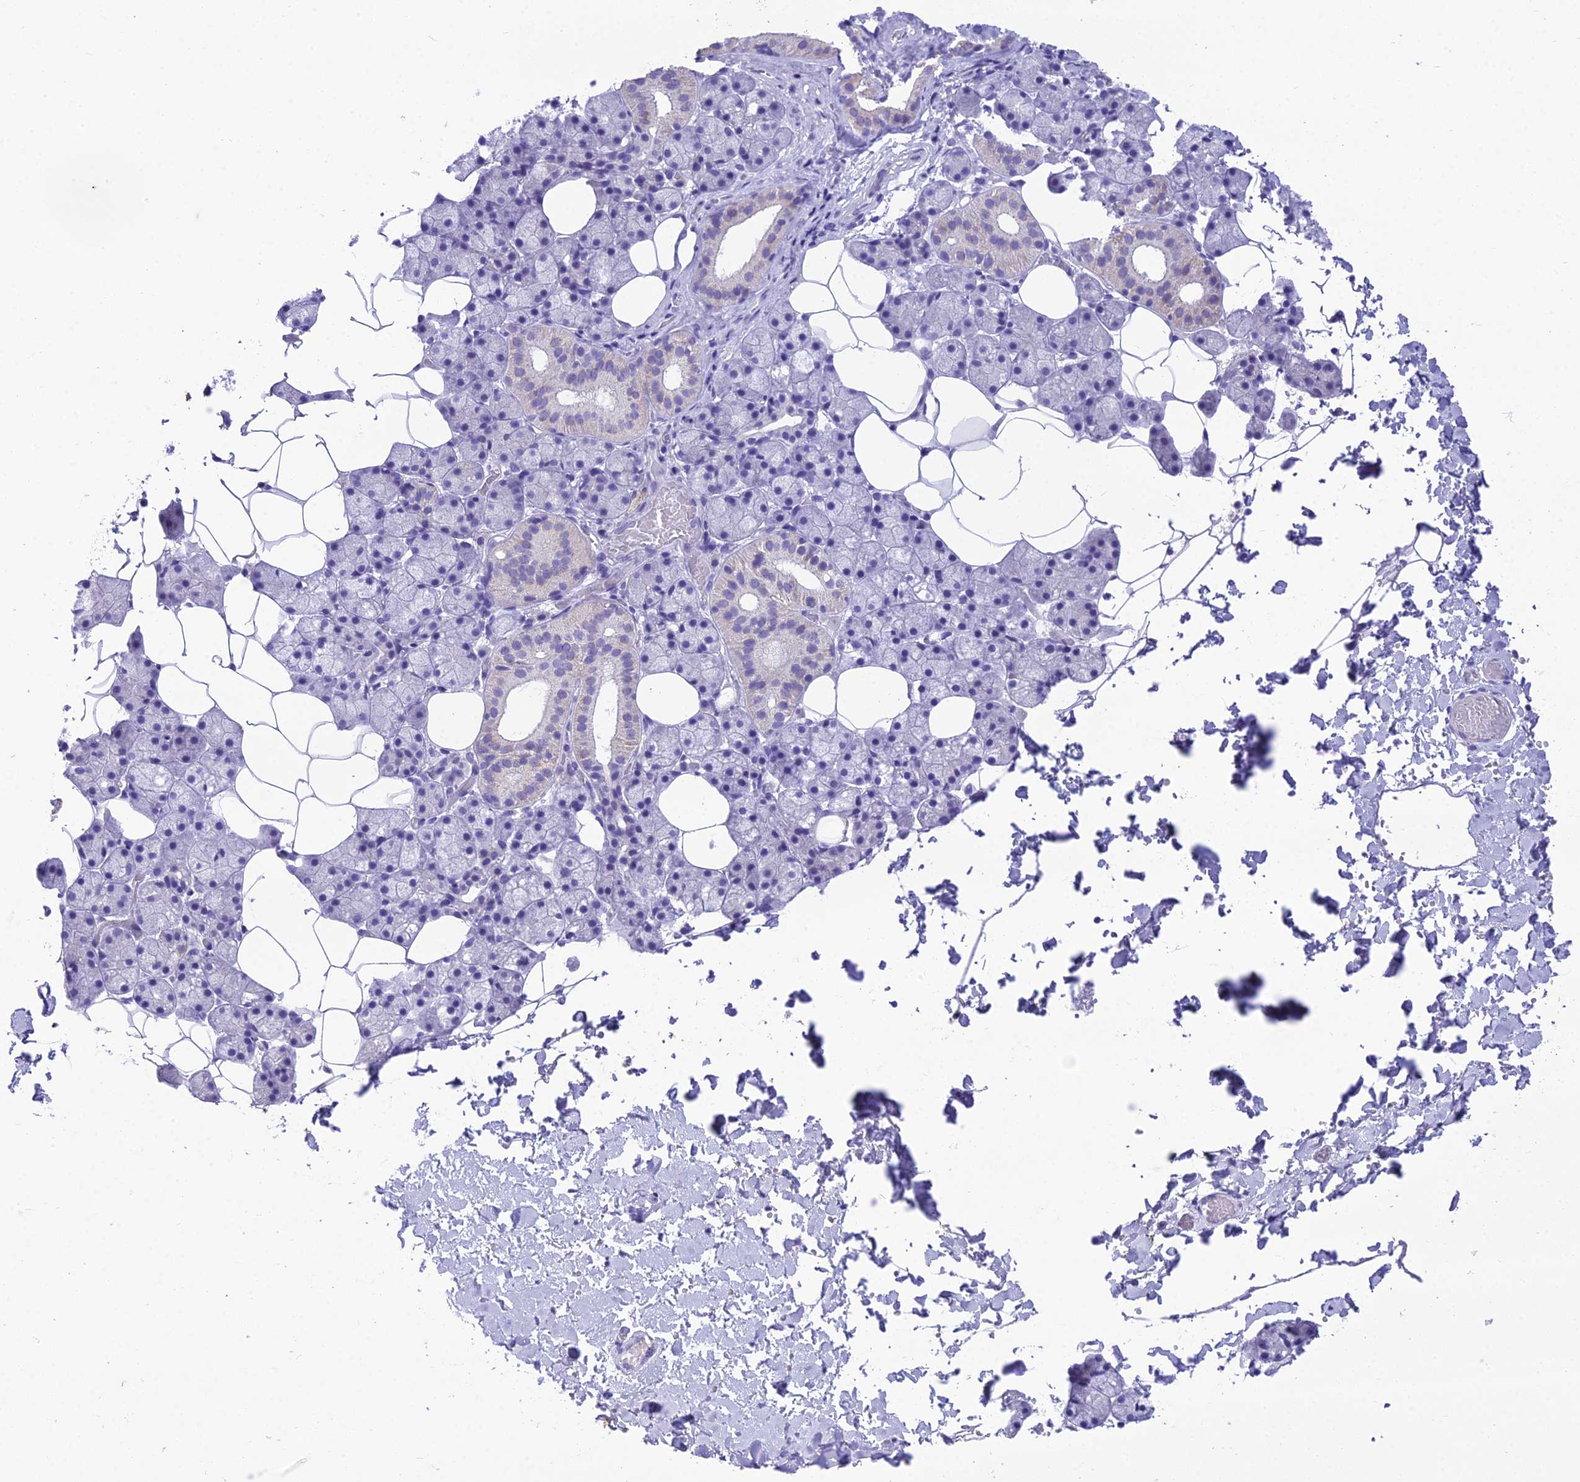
{"staining": {"intensity": "moderate", "quantity": "<25%", "location": "cytoplasmic/membranous"}, "tissue": "salivary gland", "cell_type": "Glandular cells", "image_type": "normal", "snomed": [{"axis": "morphology", "description": "Normal tissue, NOS"}, {"axis": "topography", "description": "Salivary gland"}], "caption": "Moderate cytoplasmic/membranous protein positivity is appreciated in about <25% of glandular cells in salivary gland.", "gene": "MIIP", "patient": {"sex": "female", "age": 33}}